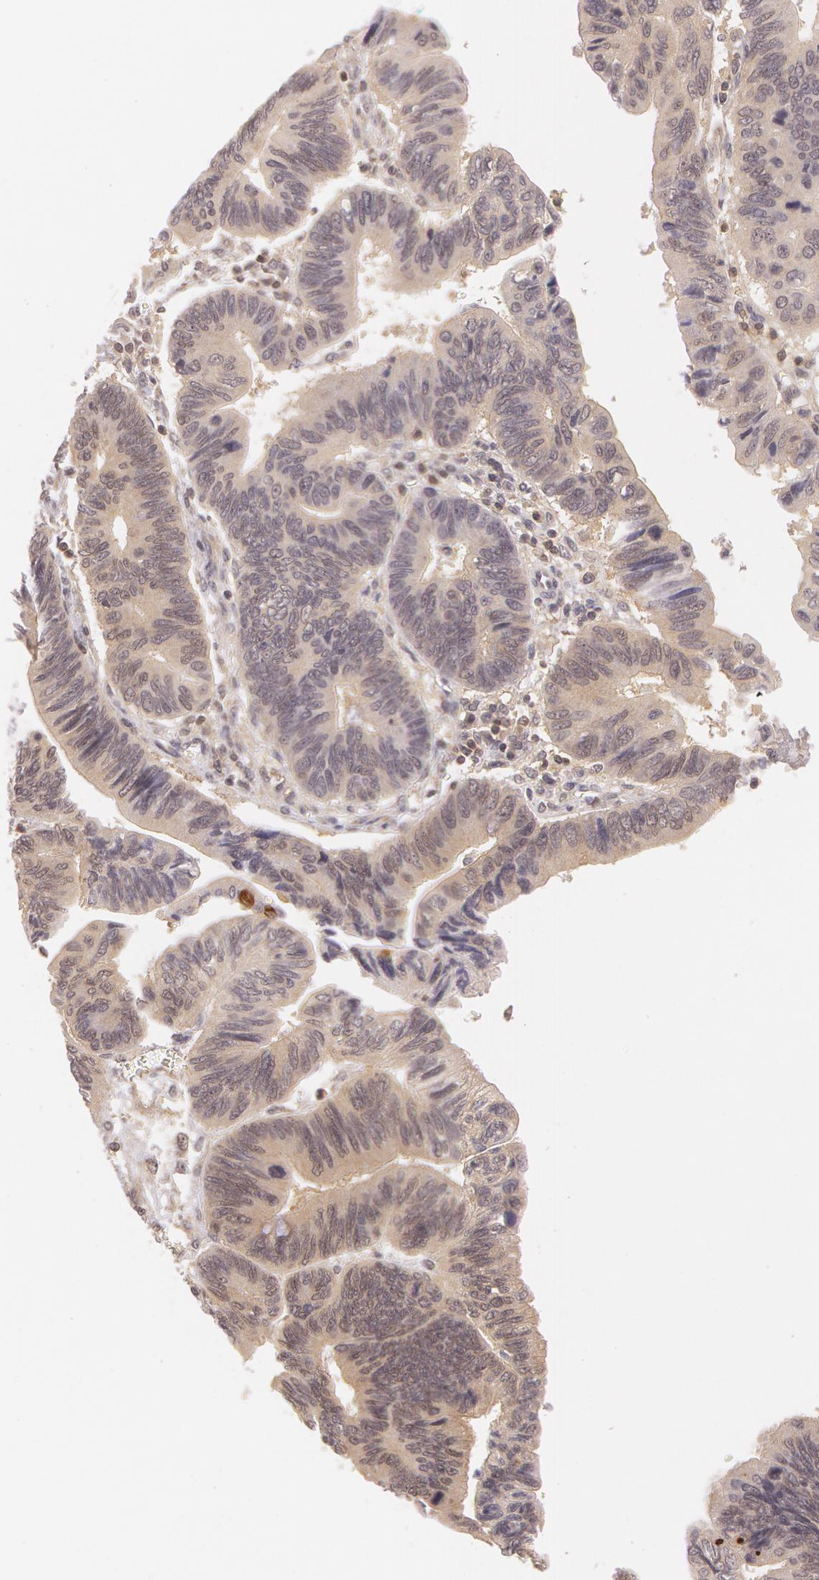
{"staining": {"intensity": "weak", "quantity": ">75%", "location": "cytoplasmic/membranous"}, "tissue": "pancreatic cancer", "cell_type": "Tumor cells", "image_type": "cancer", "snomed": [{"axis": "morphology", "description": "Adenocarcinoma, NOS"}, {"axis": "topography", "description": "Pancreas"}], "caption": "This histopathology image reveals IHC staining of human pancreatic adenocarcinoma, with low weak cytoplasmic/membranous expression in approximately >75% of tumor cells.", "gene": "ATG2B", "patient": {"sex": "female", "age": 70}}